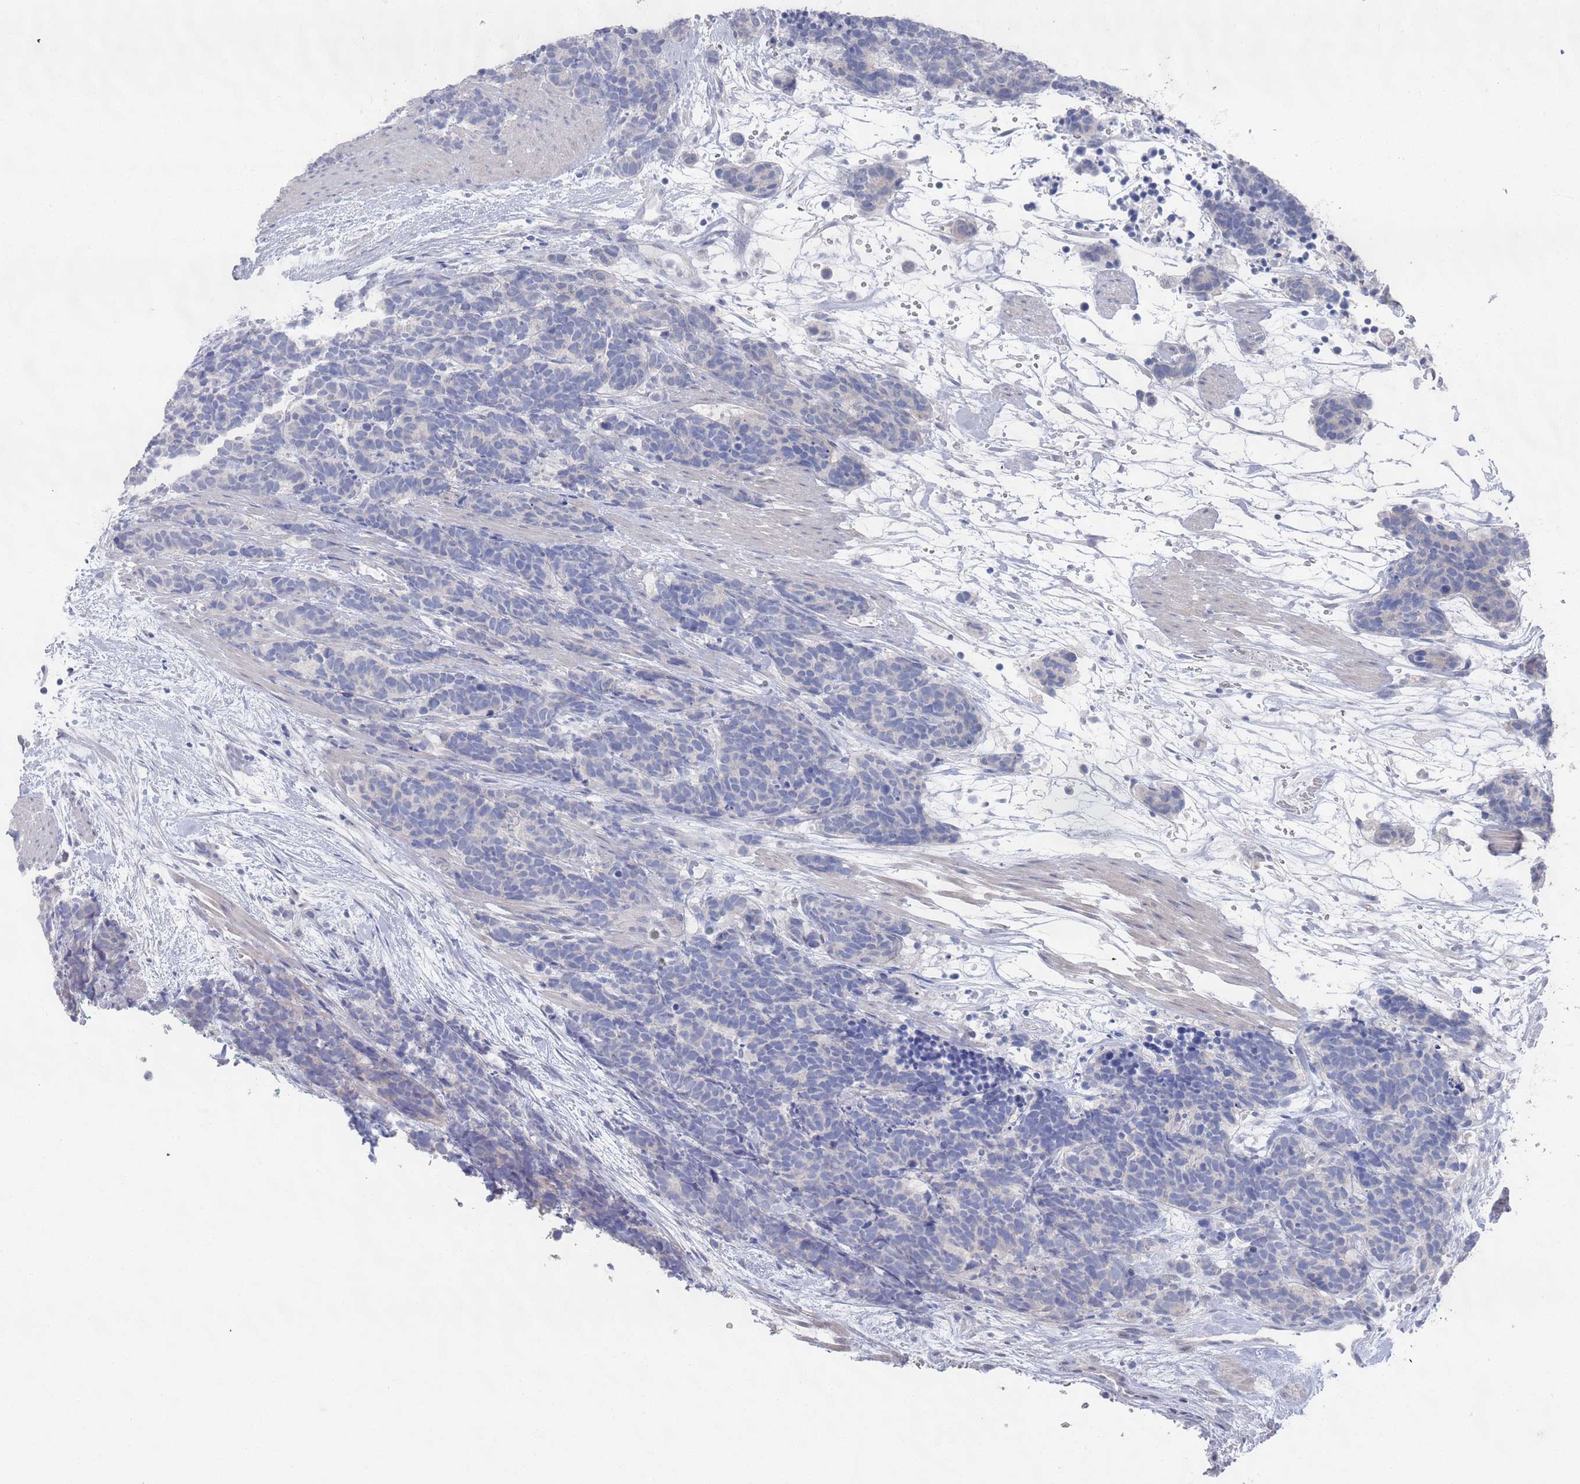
{"staining": {"intensity": "negative", "quantity": "none", "location": "none"}, "tissue": "carcinoid", "cell_type": "Tumor cells", "image_type": "cancer", "snomed": [{"axis": "morphology", "description": "Carcinoma, NOS"}, {"axis": "morphology", "description": "Carcinoid, malignant, NOS"}, {"axis": "topography", "description": "Prostate"}], "caption": "Immunohistochemistry (IHC) photomicrograph of human carcinoid stained for a protein (brown), which shows no expression in tumor cells.", "gene": "PROM2", "patient": {"sex": "male", "age": 57}}